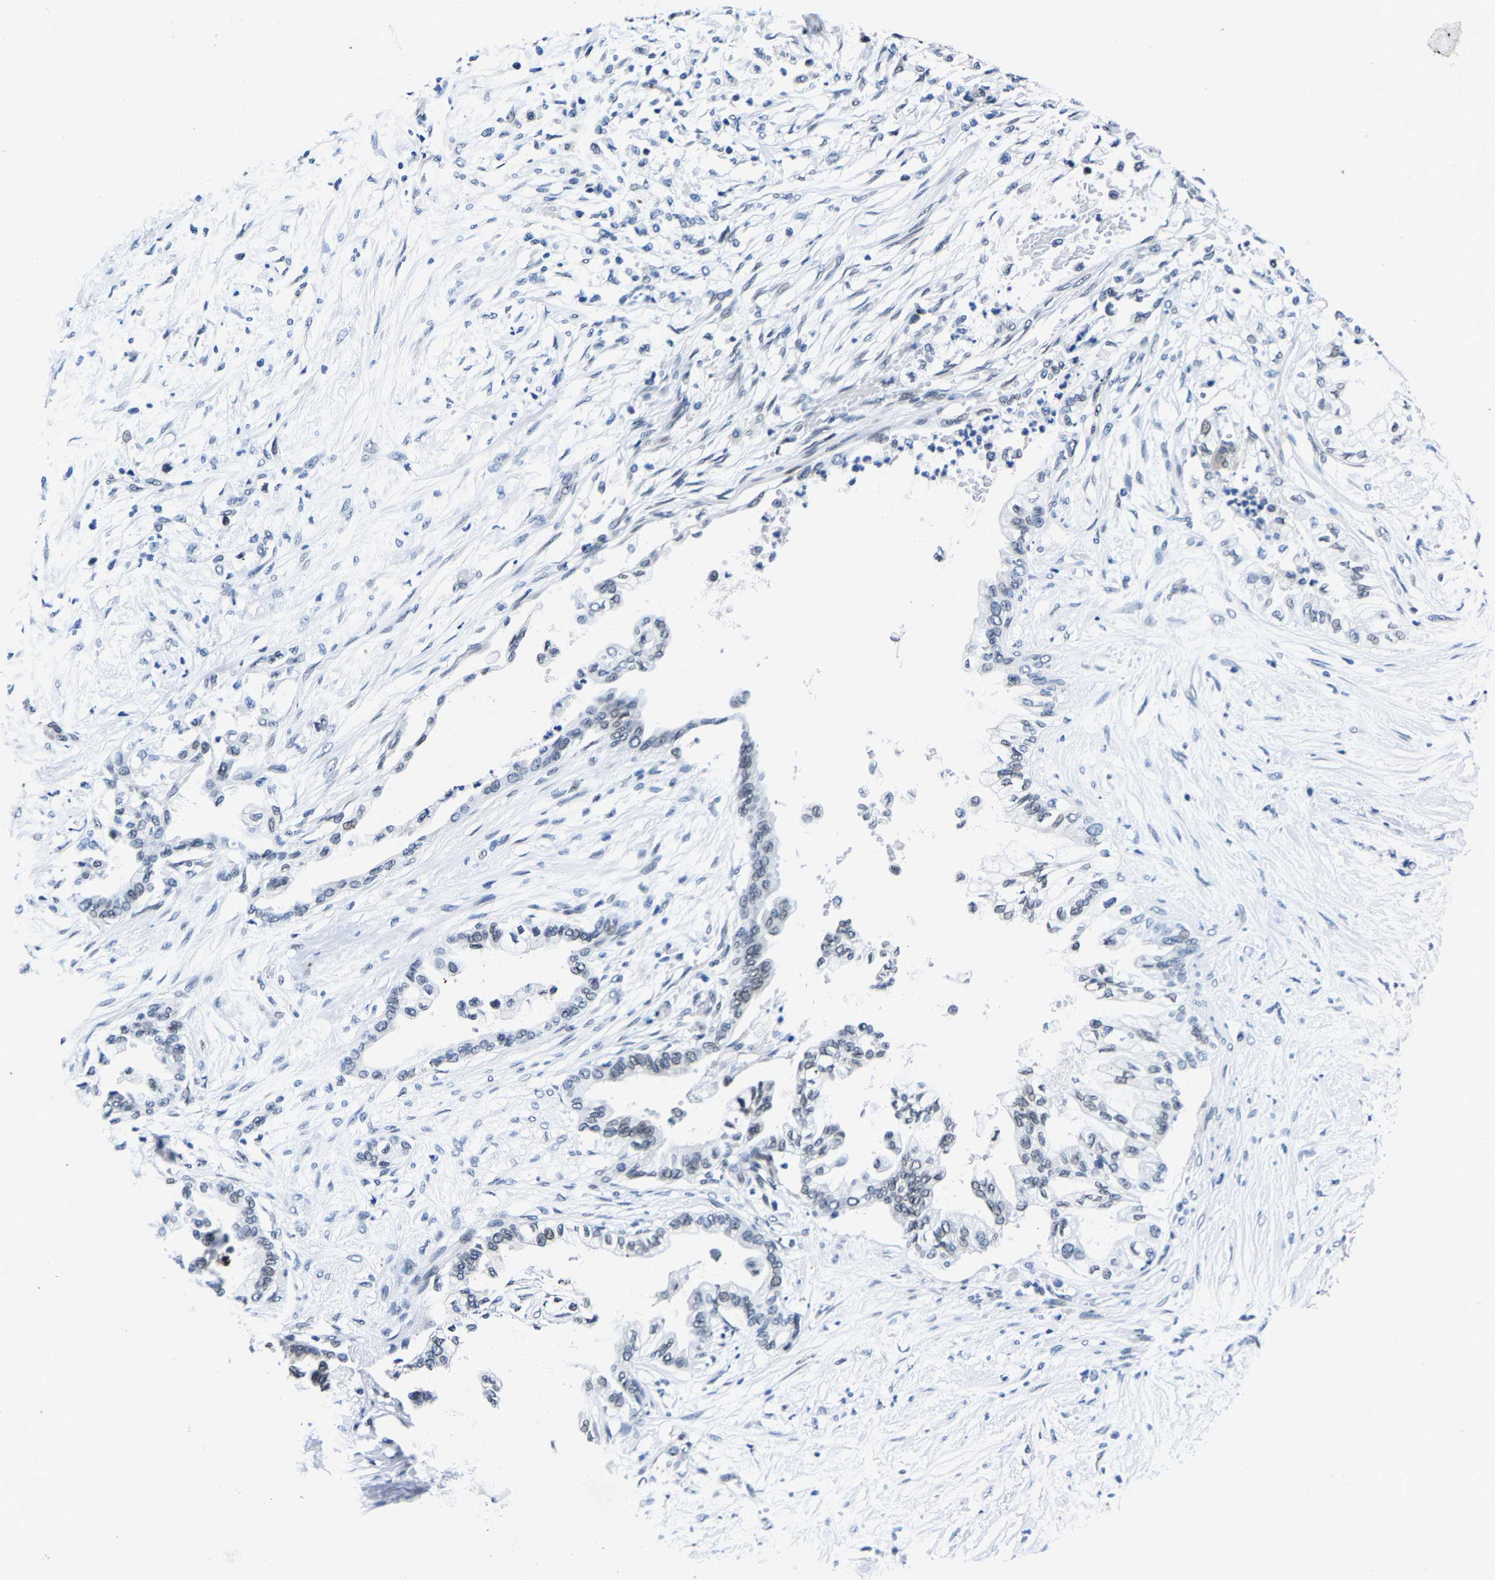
{"staining": {"intensity": "negative", "quantity": "none", "location": "none"}, "tissue": "pancreatic cancer", "cell_type": "Tumor cells", "image_type": "cancer", "snomed": [{"axis": "morphology", "description": "Normal tissue, NOS"}, {"axis": "morphology", "description": "Adenocarcinoma, NOS"}, {"axis": "topography", "description": "Pancreas"}, {"axis": "topography", "description": "Duodenum"}], "caption": "A micrograph of human pancreatic adenocarcinoma is negative for staining in tumor cells.", "gene": "UBN2", "patient": {"sex": "female", "age": 60}}